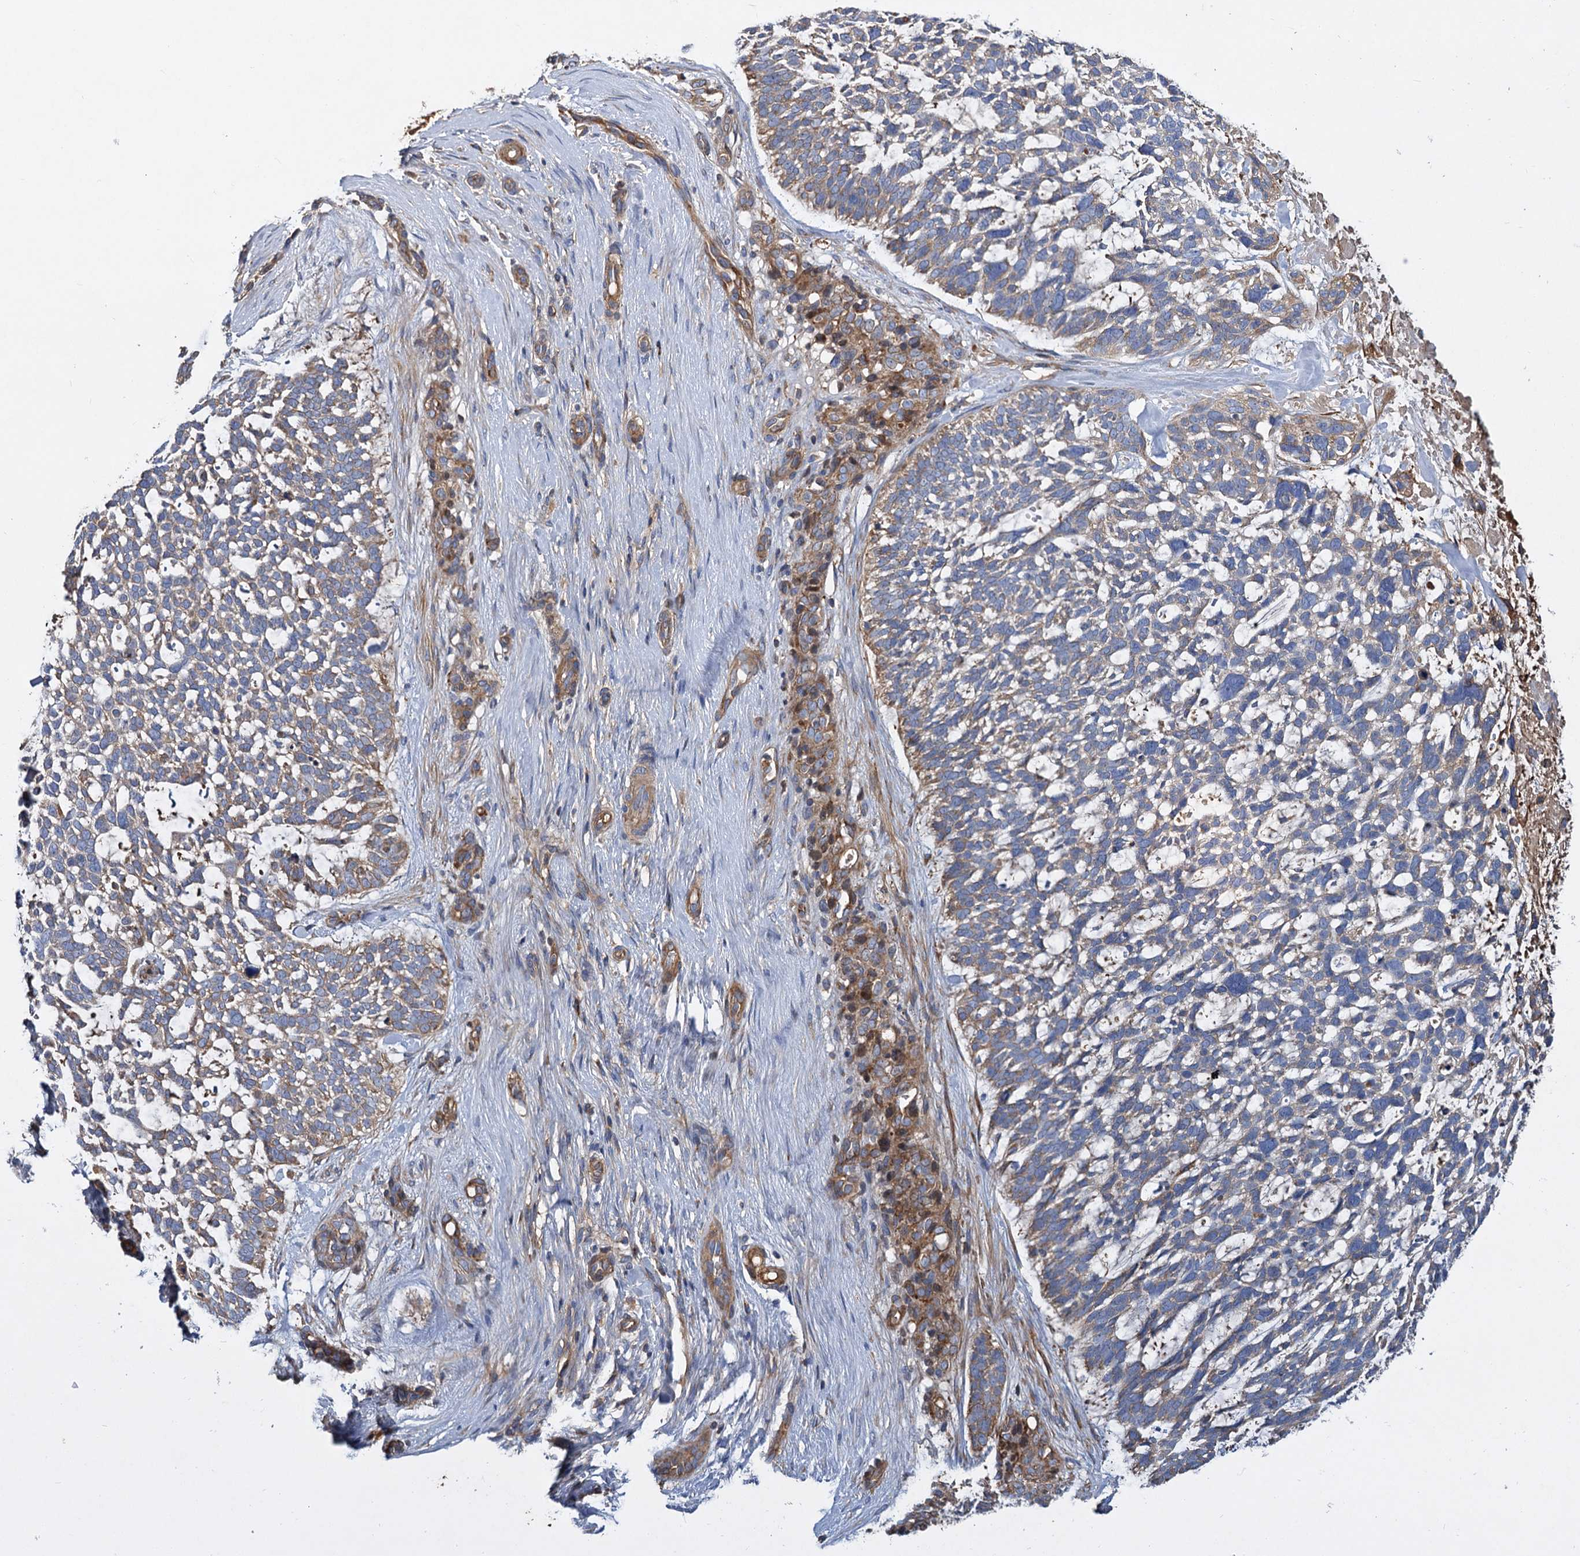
{"staining": {"intensity": "moderate", "quantity": "<25%", "location": "cytoplasmic/membranous"}, "tissue": "skin cancer", "cell_type": "Tumor cells", "image_type": "cancer", "snomed": [{"axis": "morphology", "description": "Basal cell carcinoma"}, {"axis": "topography", "description": "Skin"}], "caption": "Brown immunohistochemical staining in human basal cell carcinoma (skin) shows moderate cytoplasmic/membranous expression in about <25% of tumor cells.", "gene": "ALKBH7", "patient": {"sex": "male", "age": 88}}